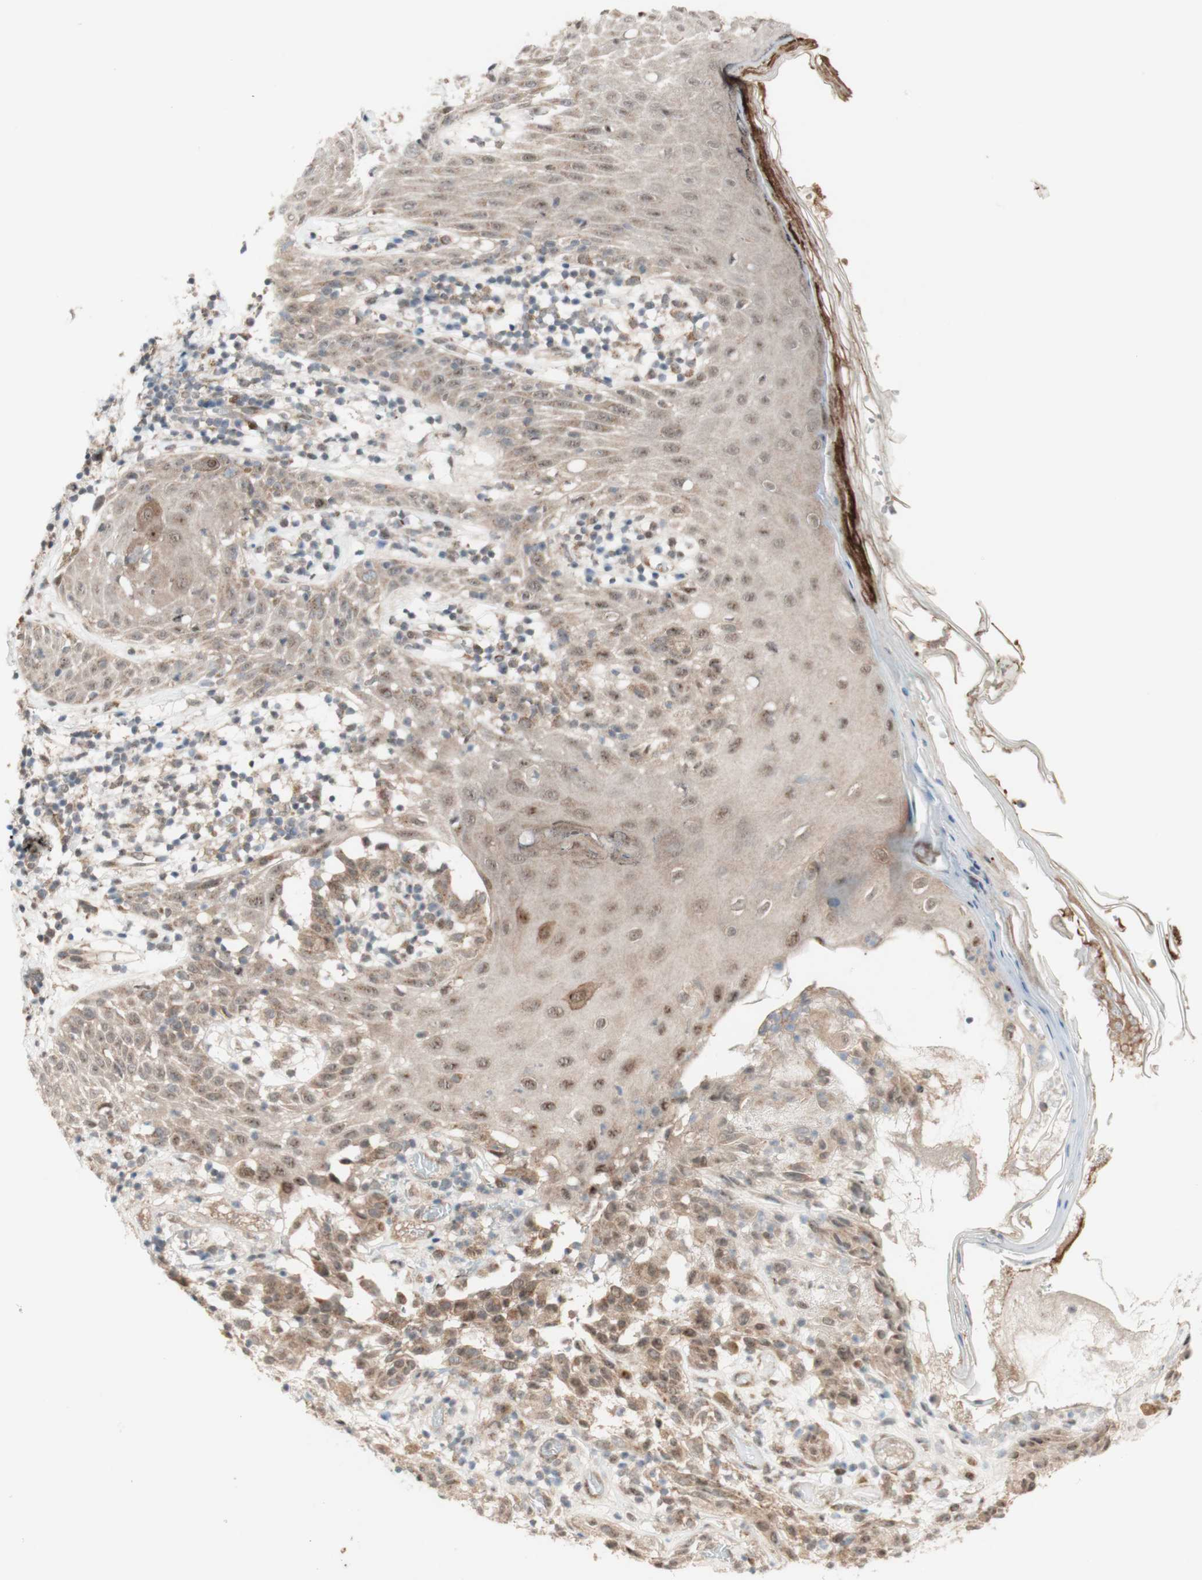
{"staining": {"intensity": "moderate", "quantity": ">75%", "location": "cytoplasmic/membranous"}, "tissue": "melanoma", "cell_type": "Tumor cells", "image_type": "cancer", "snomed": [{"axis": "morphology", "description": "Malignant melanoma, NOS"}, {"axis": "topography", "description": "Skin"}], "caption": "Melanoma stained for a protein reveals moderate cytoplasmic/membranous positivity in tumor cells. Nuclei are stained in blue.", "gene": "CYLD", "patient": {"sex": "female", "age": 46}}